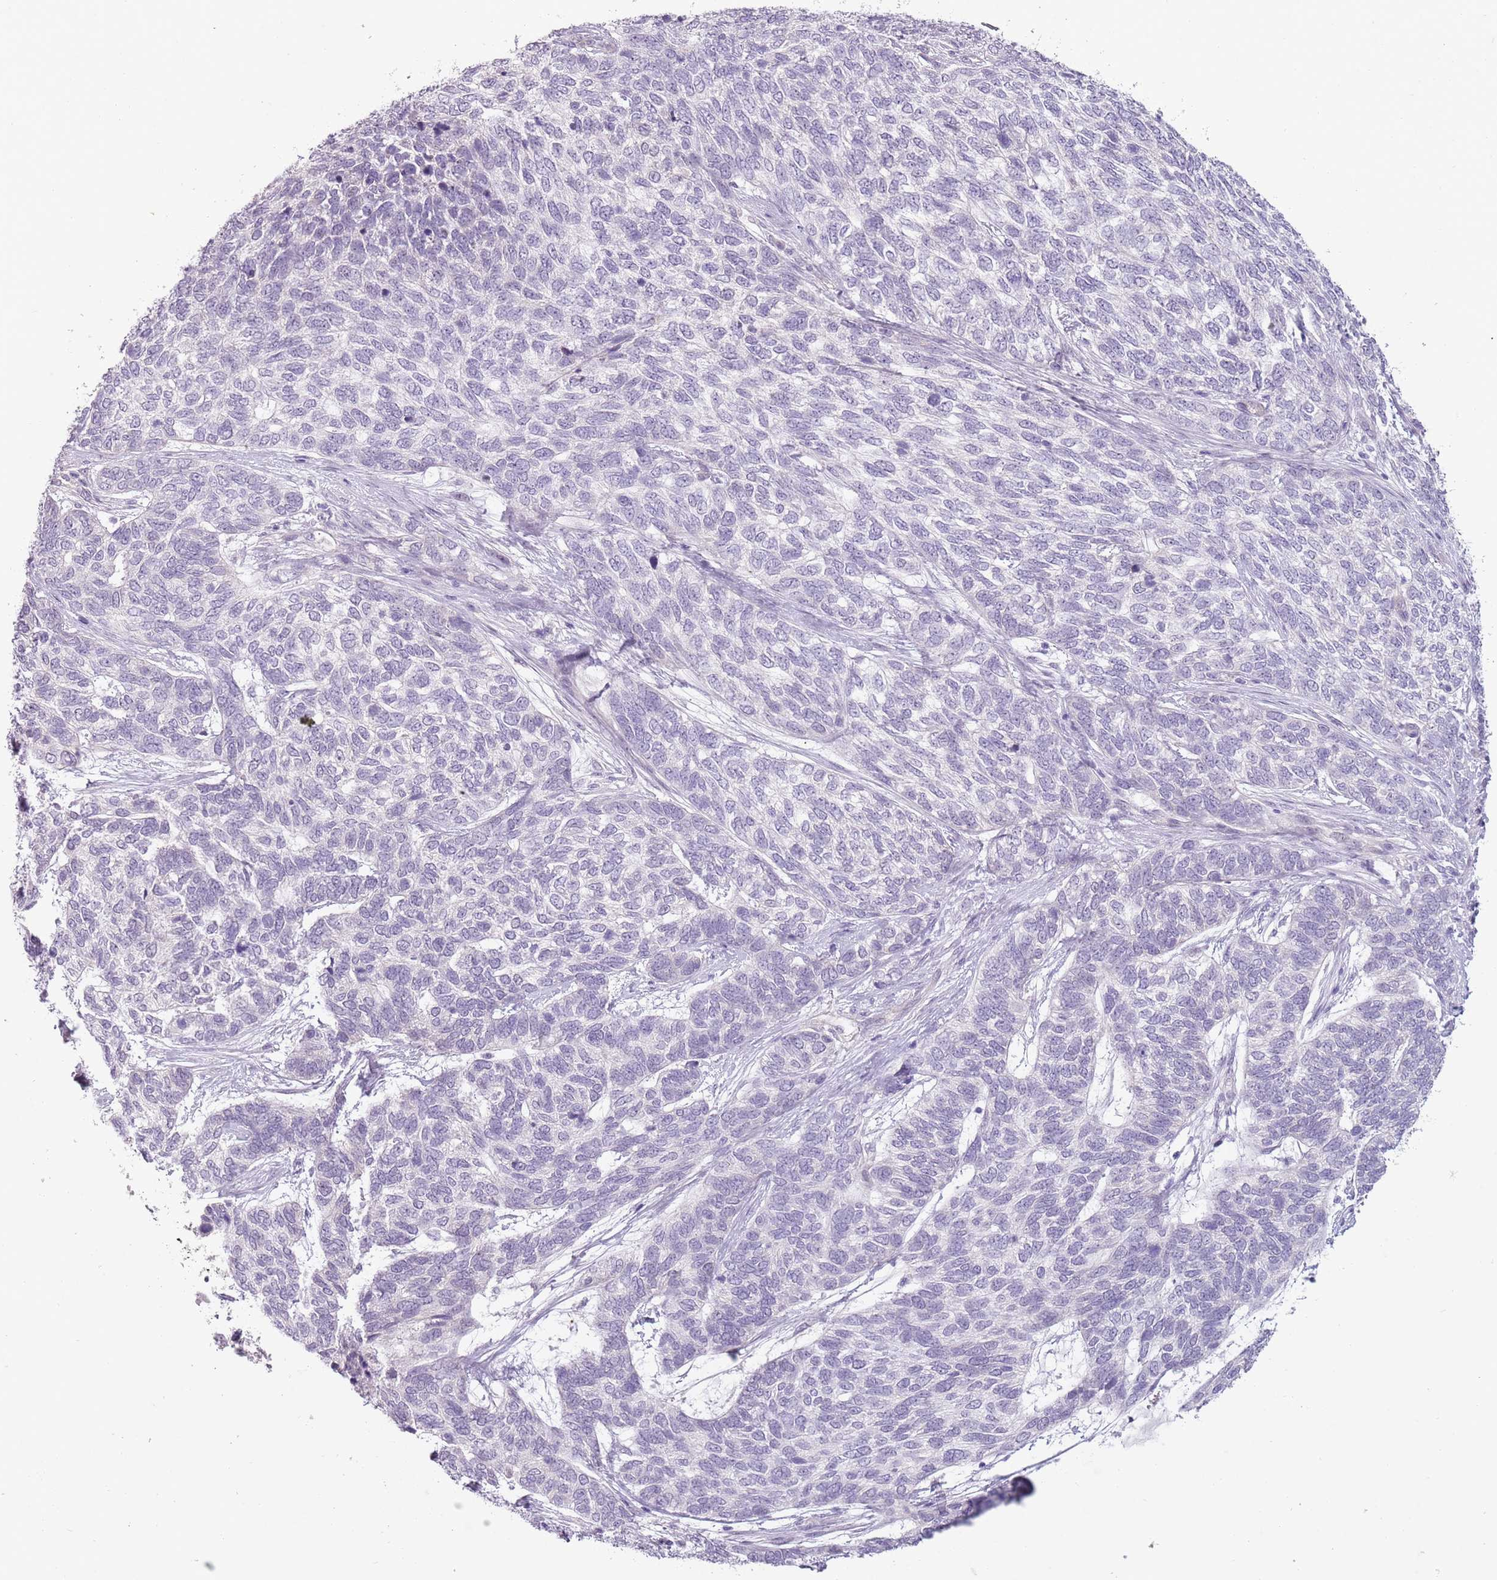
{"staining": {"intensity": "negative", "quantity": "none", "location": "none"}, "tissue": "skin cancer", "cell_type": "Tumor cells", "image_type": "cancer", "snomed": [{"axis": "morphology", "description": "Basal cell carcinoma"}, {"axis": "topography", "description": "Skin"}], "caption": "Tumor cells show no significant expression in skin cancer.", "gene": "RFX2", "patient": {"sex": "female", "age": 65}}